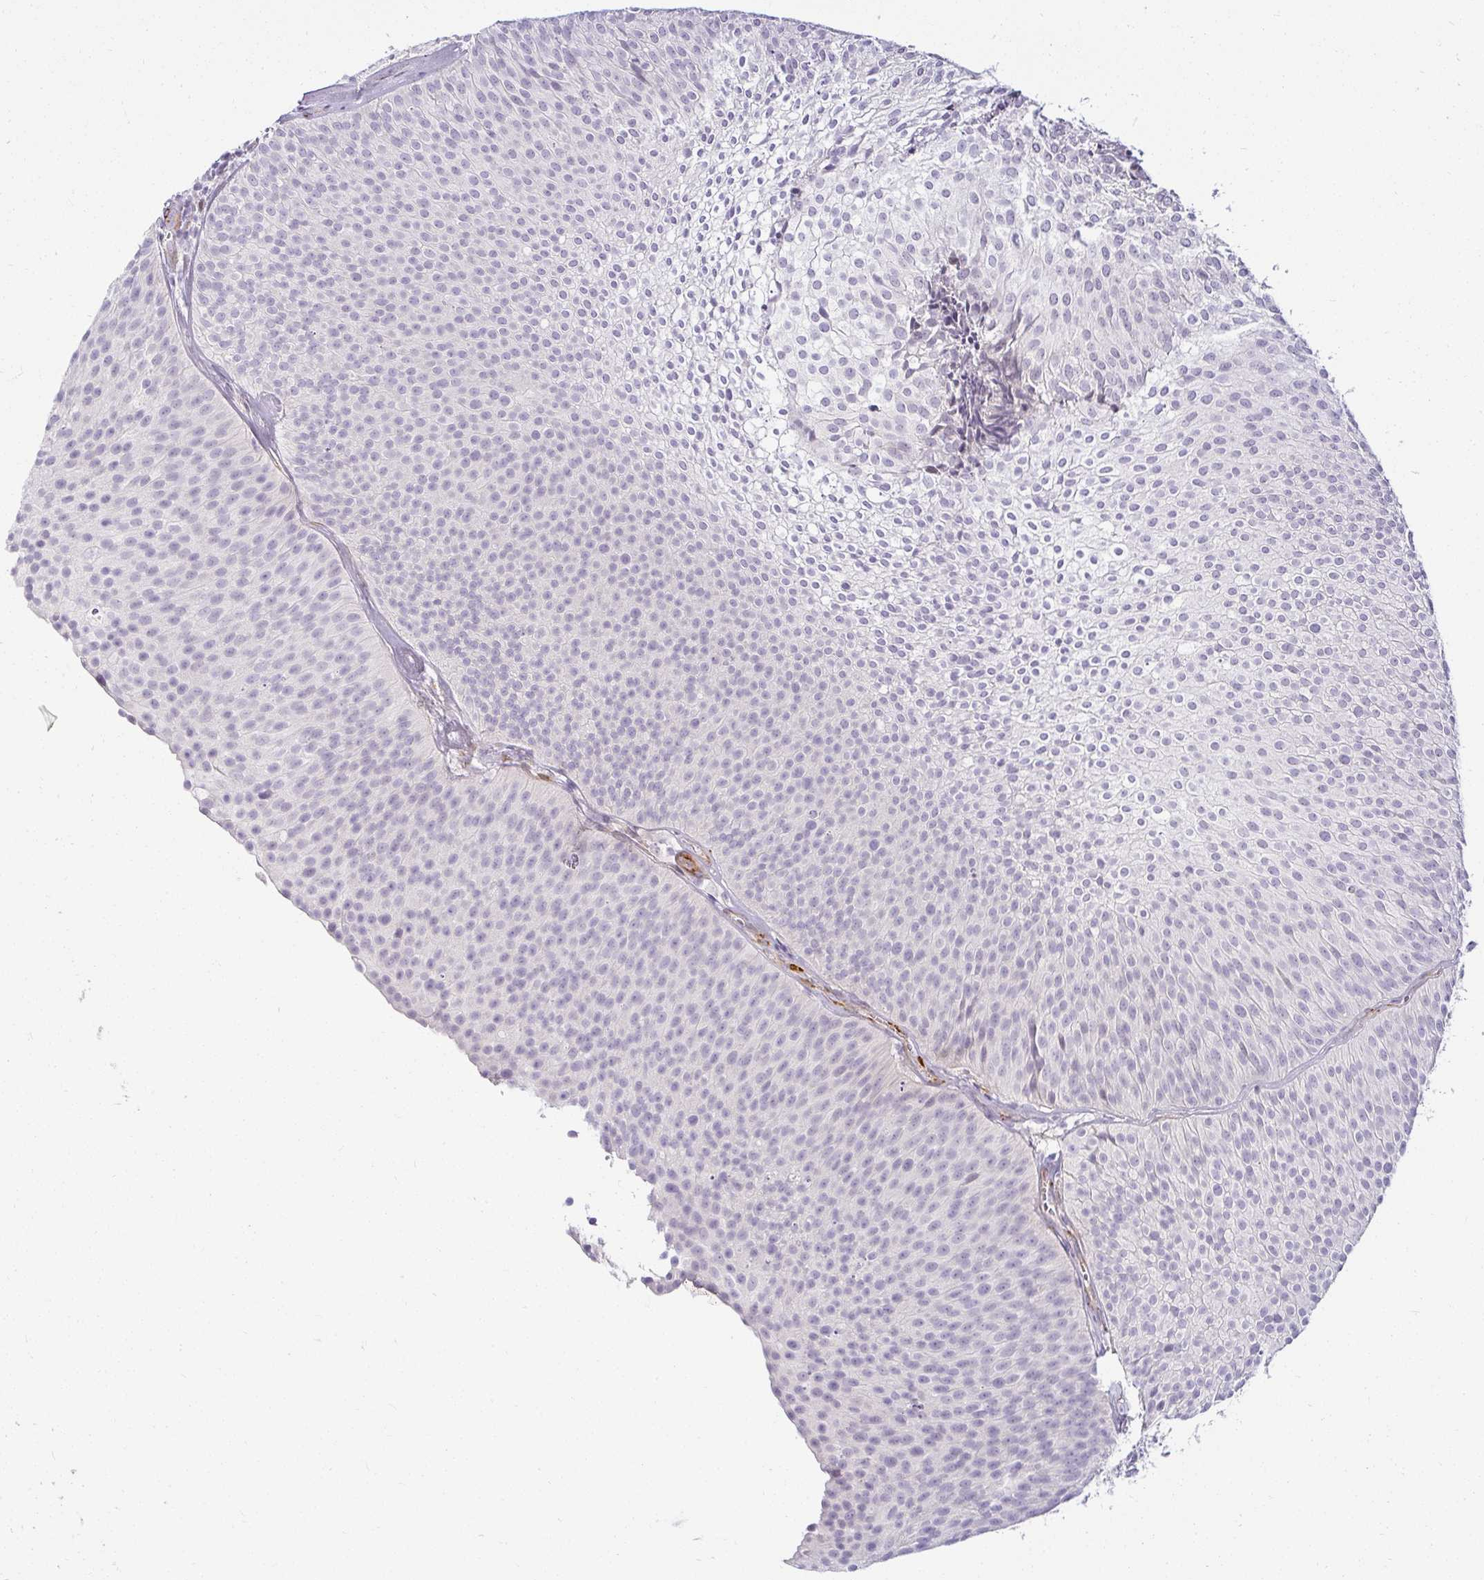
{"staining": {"intensity": "negative", "quantity": "none", "location": "none"}, "tissue": "urothelial cancer", "cell_type": "Tumor cells", "image_type": "cancer", "snomed": [{"axis": "morphology", "description": "Urothelial carcinoma, Low grade"}, {"axis": "topography", "description": "Urinary bladder"}], "caption": "Immunohistochemical staining of human low-grade urothelial carcinoma shows no significant positivity in tumor cells. Nuclei are stained in blue.", "gene": "ACAN", "patient": {"sex": "male", "age": 91}}